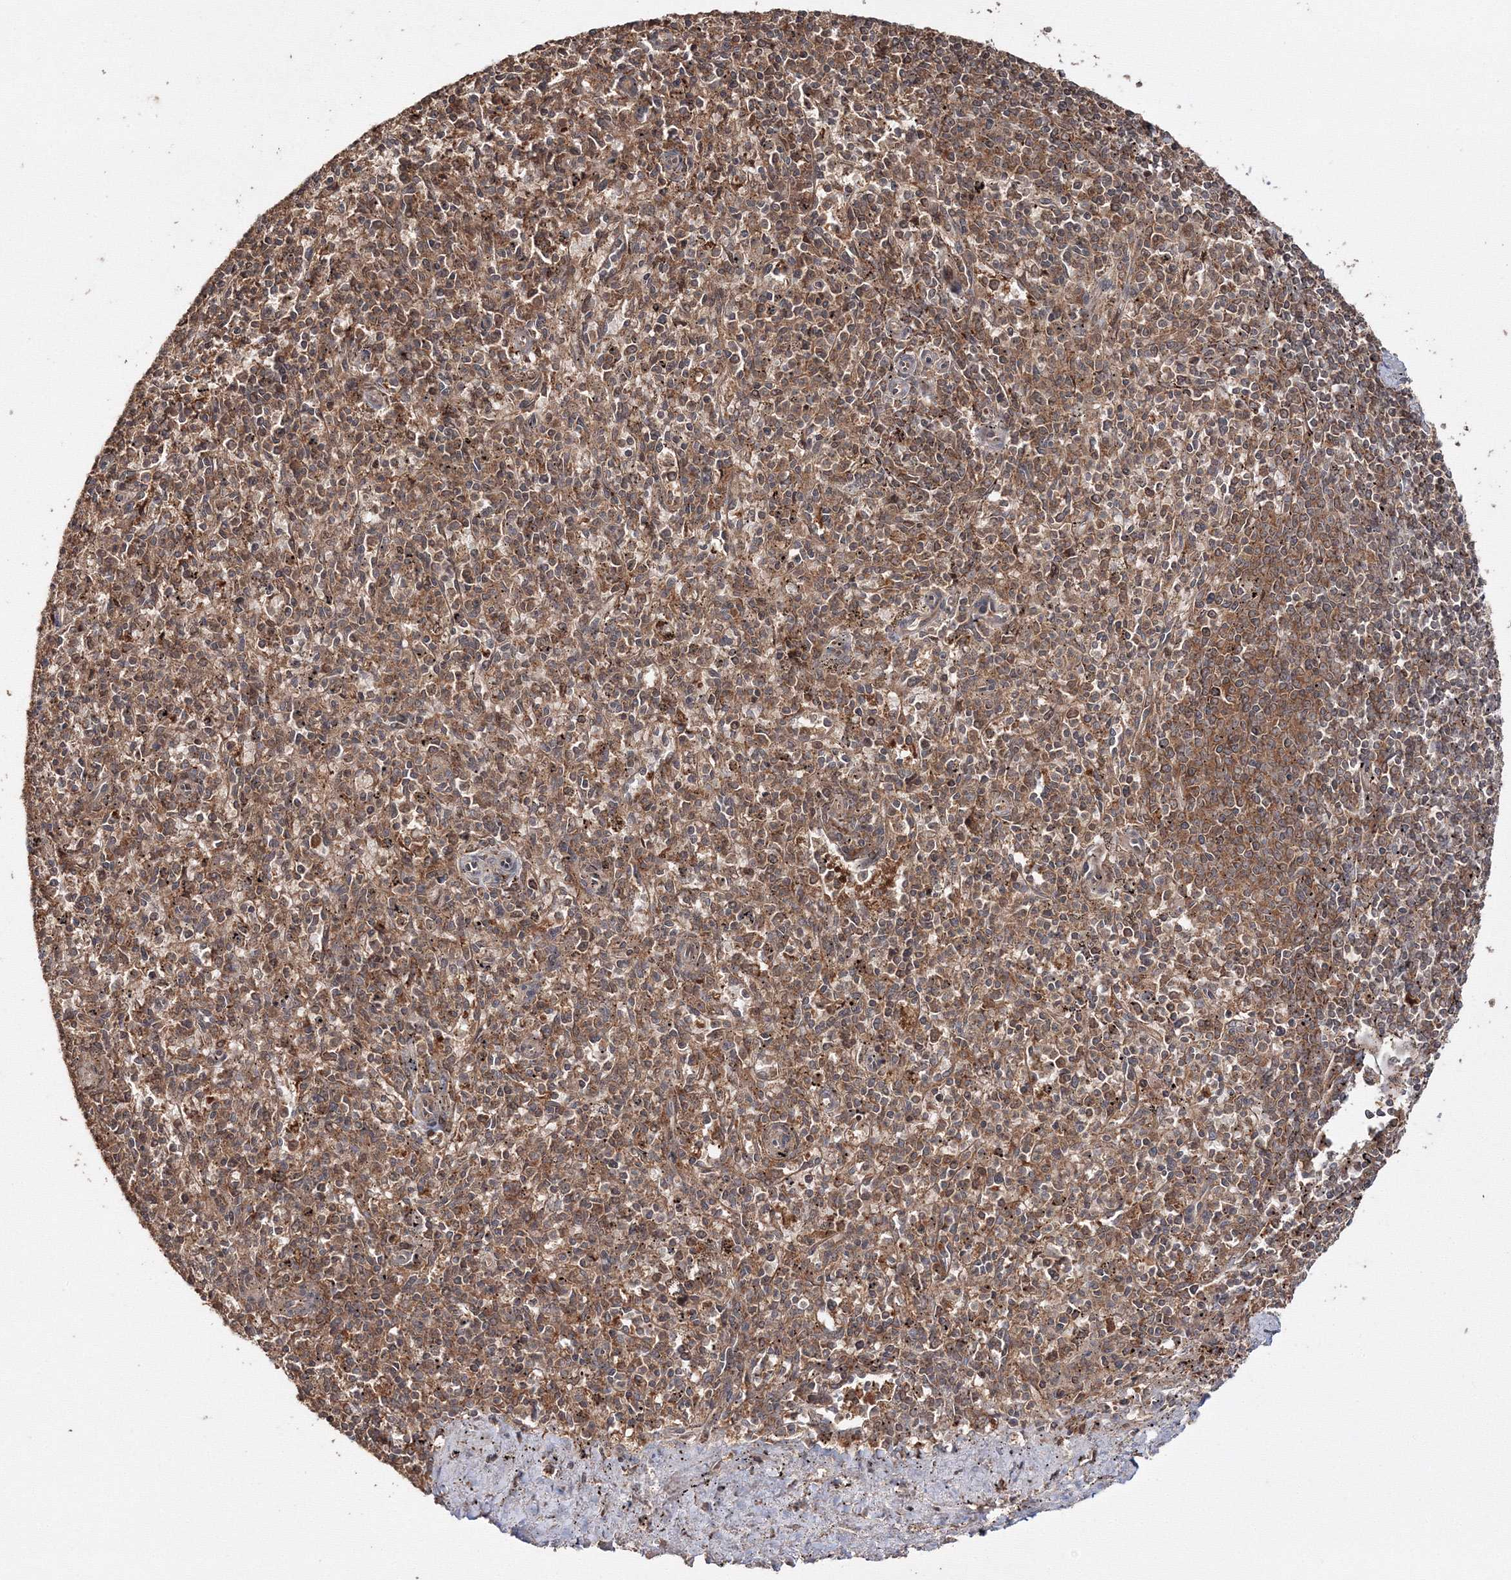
{"staining": {"intensity": "moderate", "quantity": ">75%", "location": "cytoplasmic/membranous"}, "tissue": "spleen", "cell_type": "Cells in red pulp", "image_type": "normal", "snomed": [{"axis": "morphology", "description": "Normal tissue, NOS"}, {"axis": "topography", "description": "Spleen"}], "caption": "A brown stain labels moderate cytoplasmic/membranous expression of a protein in cells in red pulp of normal spleen. (DAB = brown stain, brightfield microscopy at high magnification).", "gene": "DDO", "patient": {"sex": "male", "age": 72}}